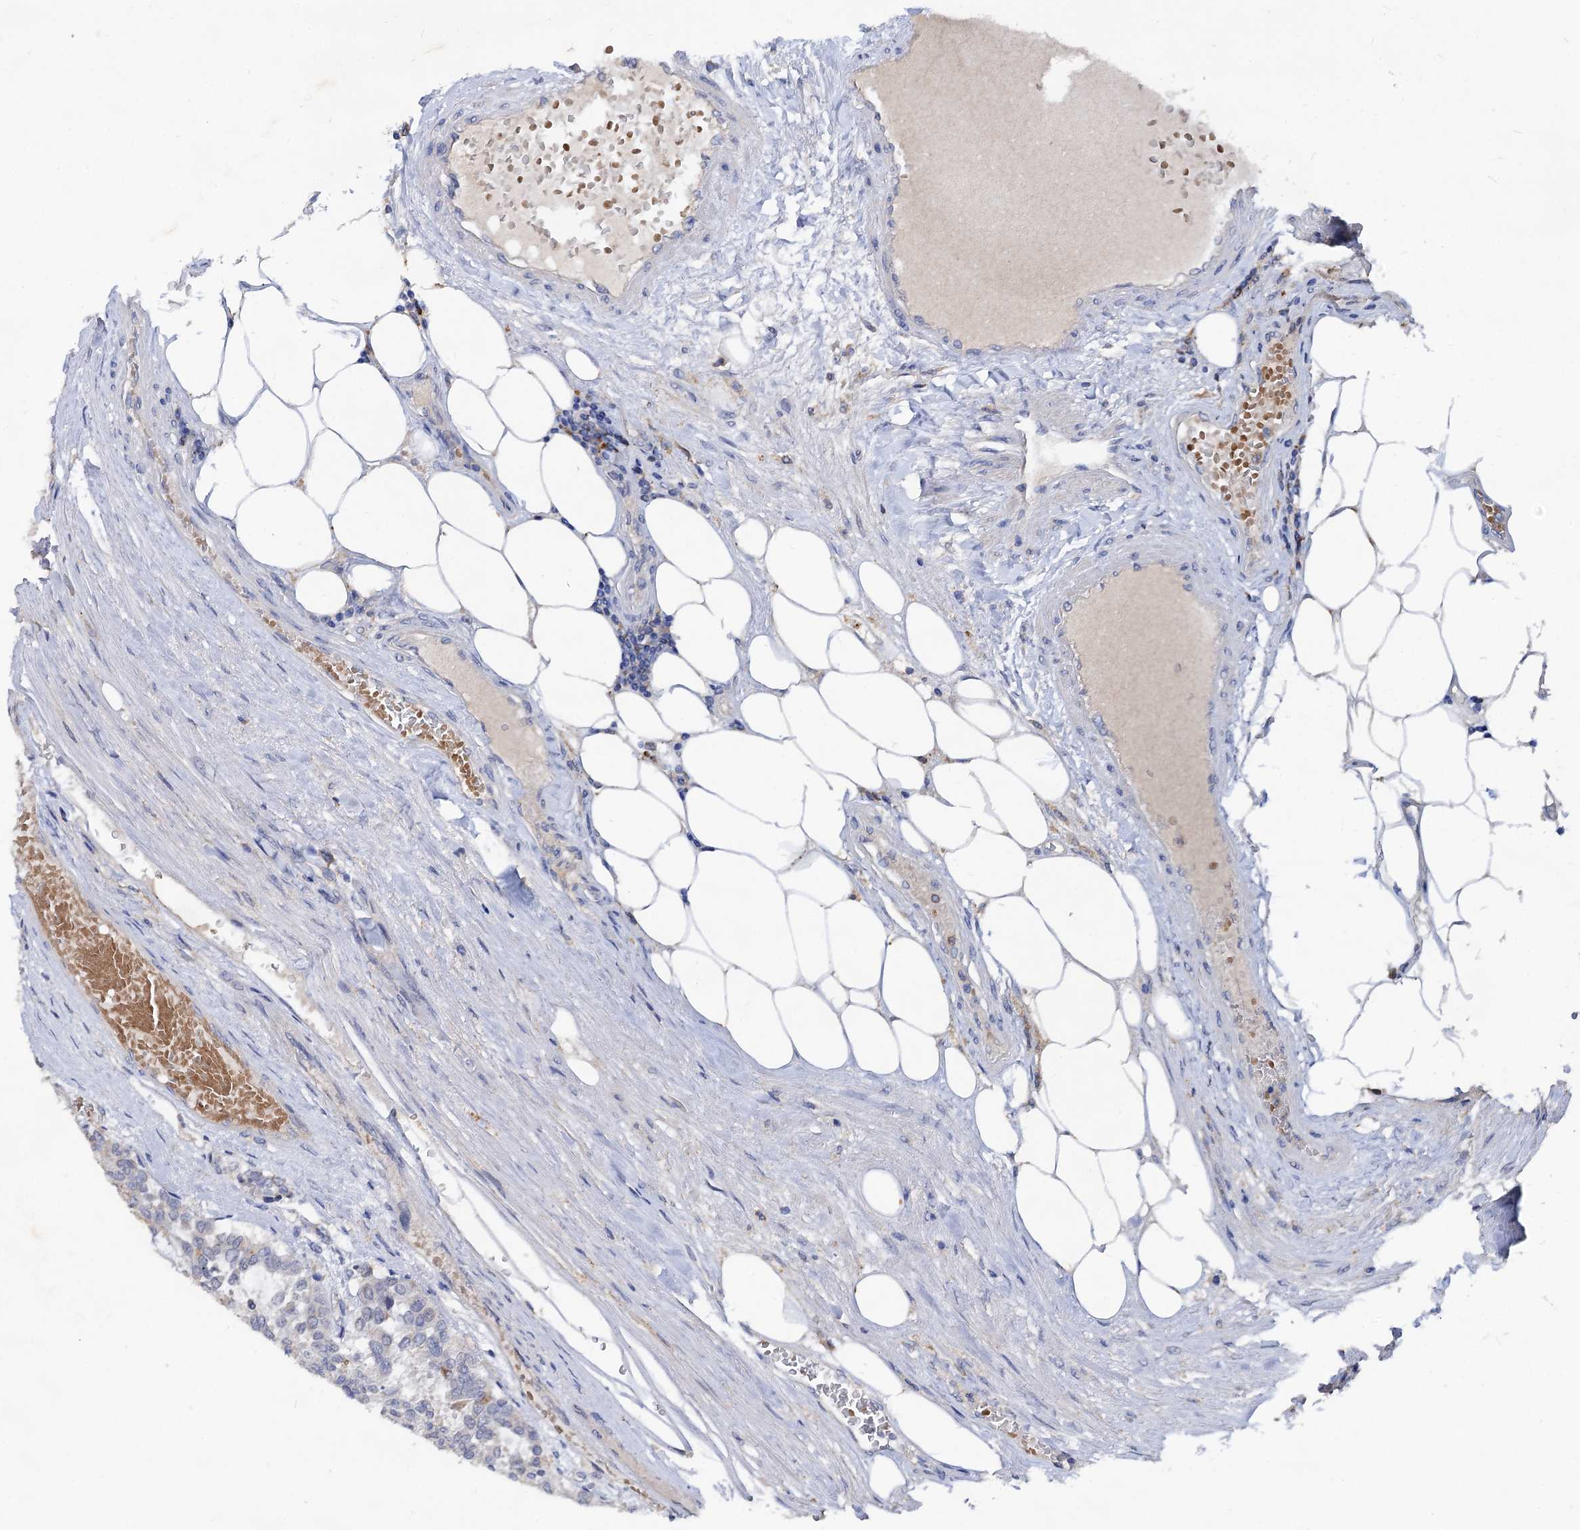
{"staining": {"intensity": "negative", "quantity": "none", "location": "none"}, "tissue": "carcinoid", "cell_type": "Tumor cells", "image_type": "cancer", "snomed": [{"axis": "morphology", "description": "Carcinoid, malignant, NOS"}, {"axis": "topography", "description": "Pancreas"}], "caption": "This is an immunohistochemistry micrograph of human carcinoid (malignant). There is no staining in tumor cells.", "gene": "HVCN1", "patient": {"sex": "female", "age": 54}}